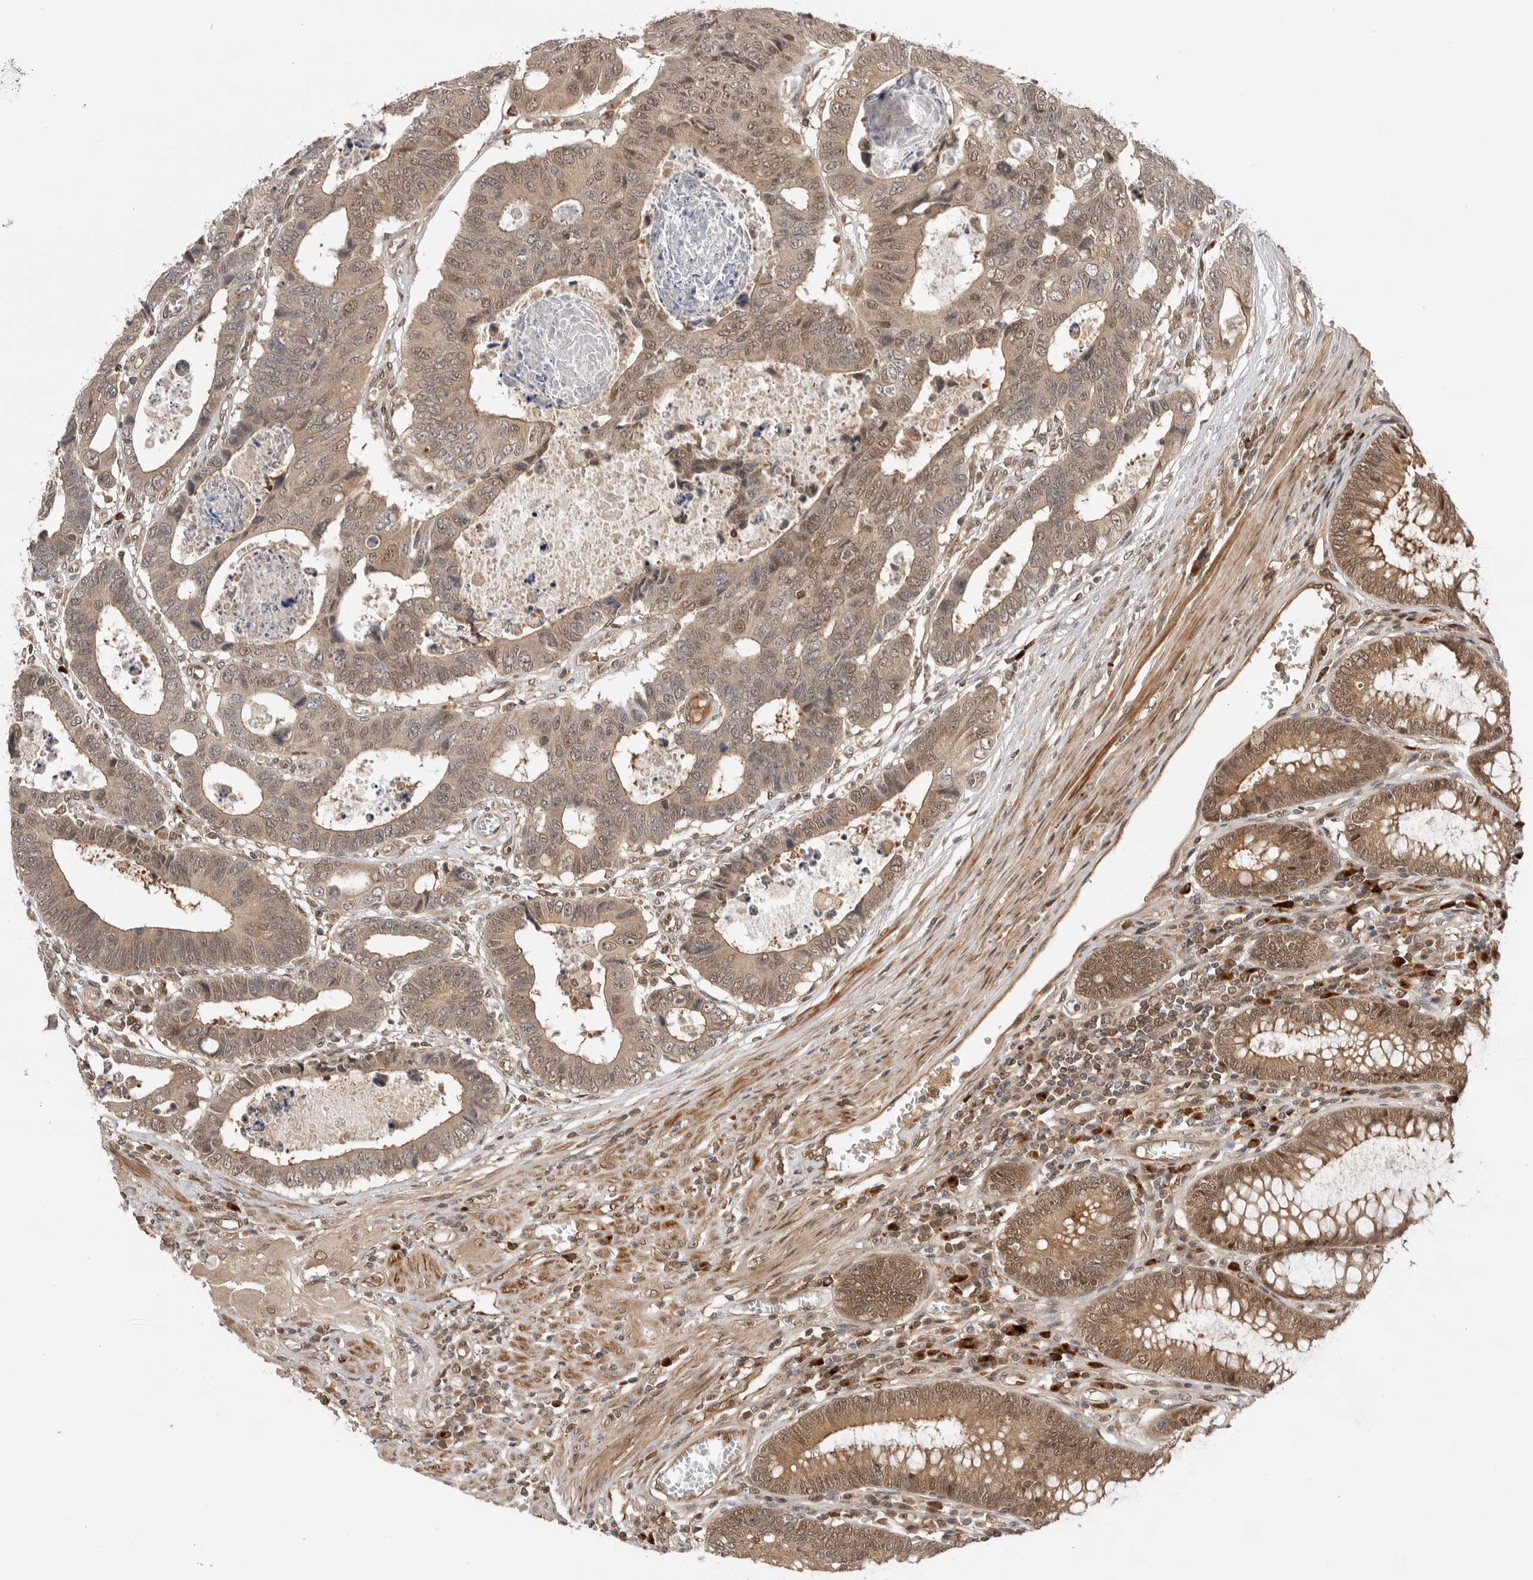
{"staining": {"intensity": "moderate", "quantity": ">75%", "location": "cytoplasmic/membranous,nuclear"}, "tissue": "colorectal cancer", "cell_type": "Tumor cells", "image_type": "cancer", "snomed": [{"axis": "morphology", "description": "Adenocarcinoma, NOS"}, {"axis": "topography", "description": "Rectum"}], "caption": "The image demonstrates staining of colorectal cancer (adenocarcinoma), revealing moderate cytoplasmic/membranous and nuclear protein positivity (brown color) within tumor cells. The staining was performed using DAB, with brown indicating positive protein expression. Nuclei are stained blue with hematoxylin.", "gene": "DCAF8", "patient": {"sex": "male", "age": 84}}